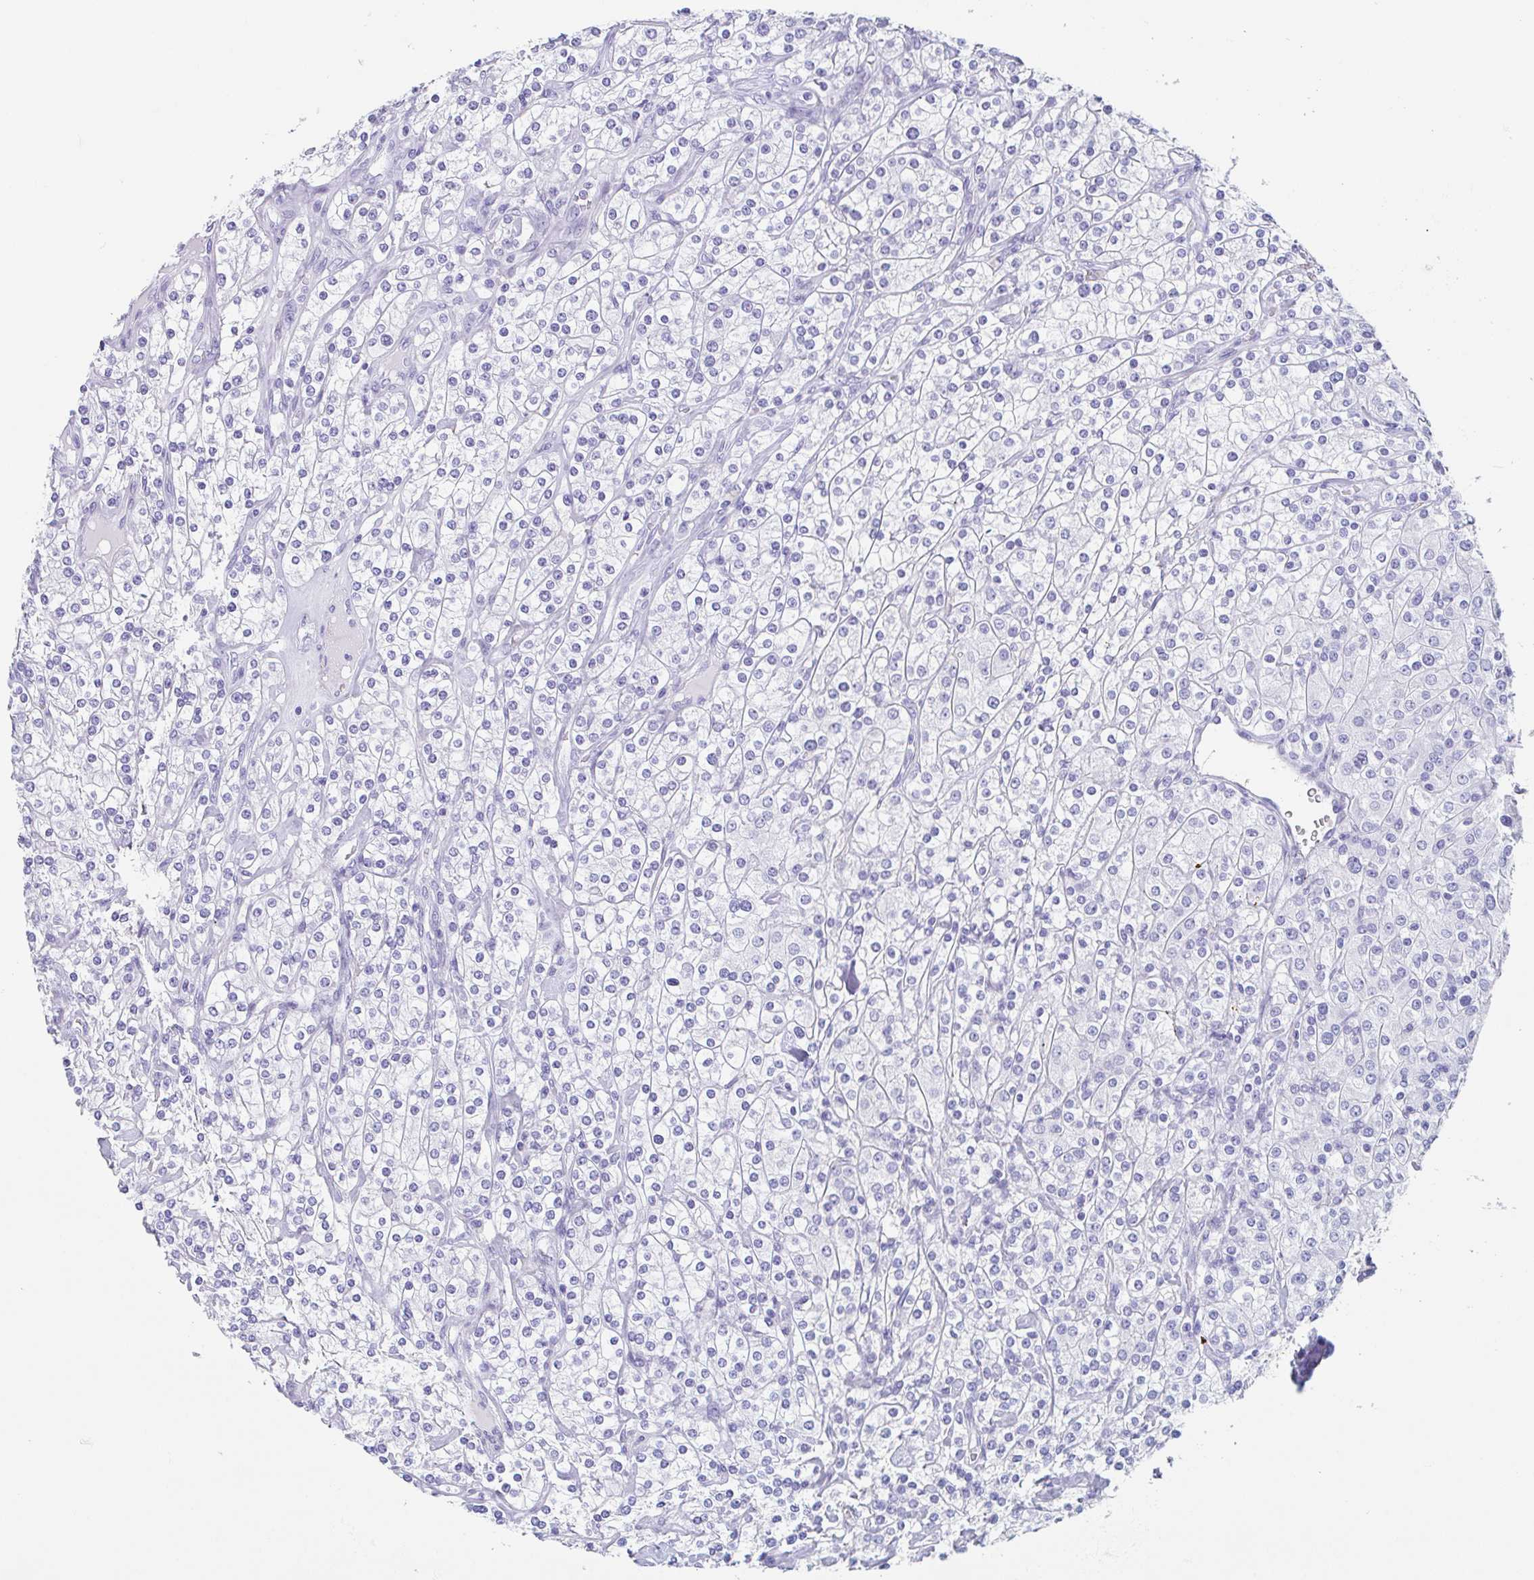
{"staining": {"intensity": "negative", "quantity": "none", "location": "none"}, "tissue": "renal cancer", "cell_type": "Tumor cells", "image_type": "cancer", "snomed": [{"axis": "morphology", "description": "Adenocarcinoma, NOS"}, {"axis": "topography", "description": "Kidney"}], "caption": "An immunohistochemistry (IHC) image of renal adenocarcinoma is shown. There is no staining in tumor cells of renal adenocarcinoma.", "gene": "TAS2R41", "patient": {"sex": "male", "age": 77}}